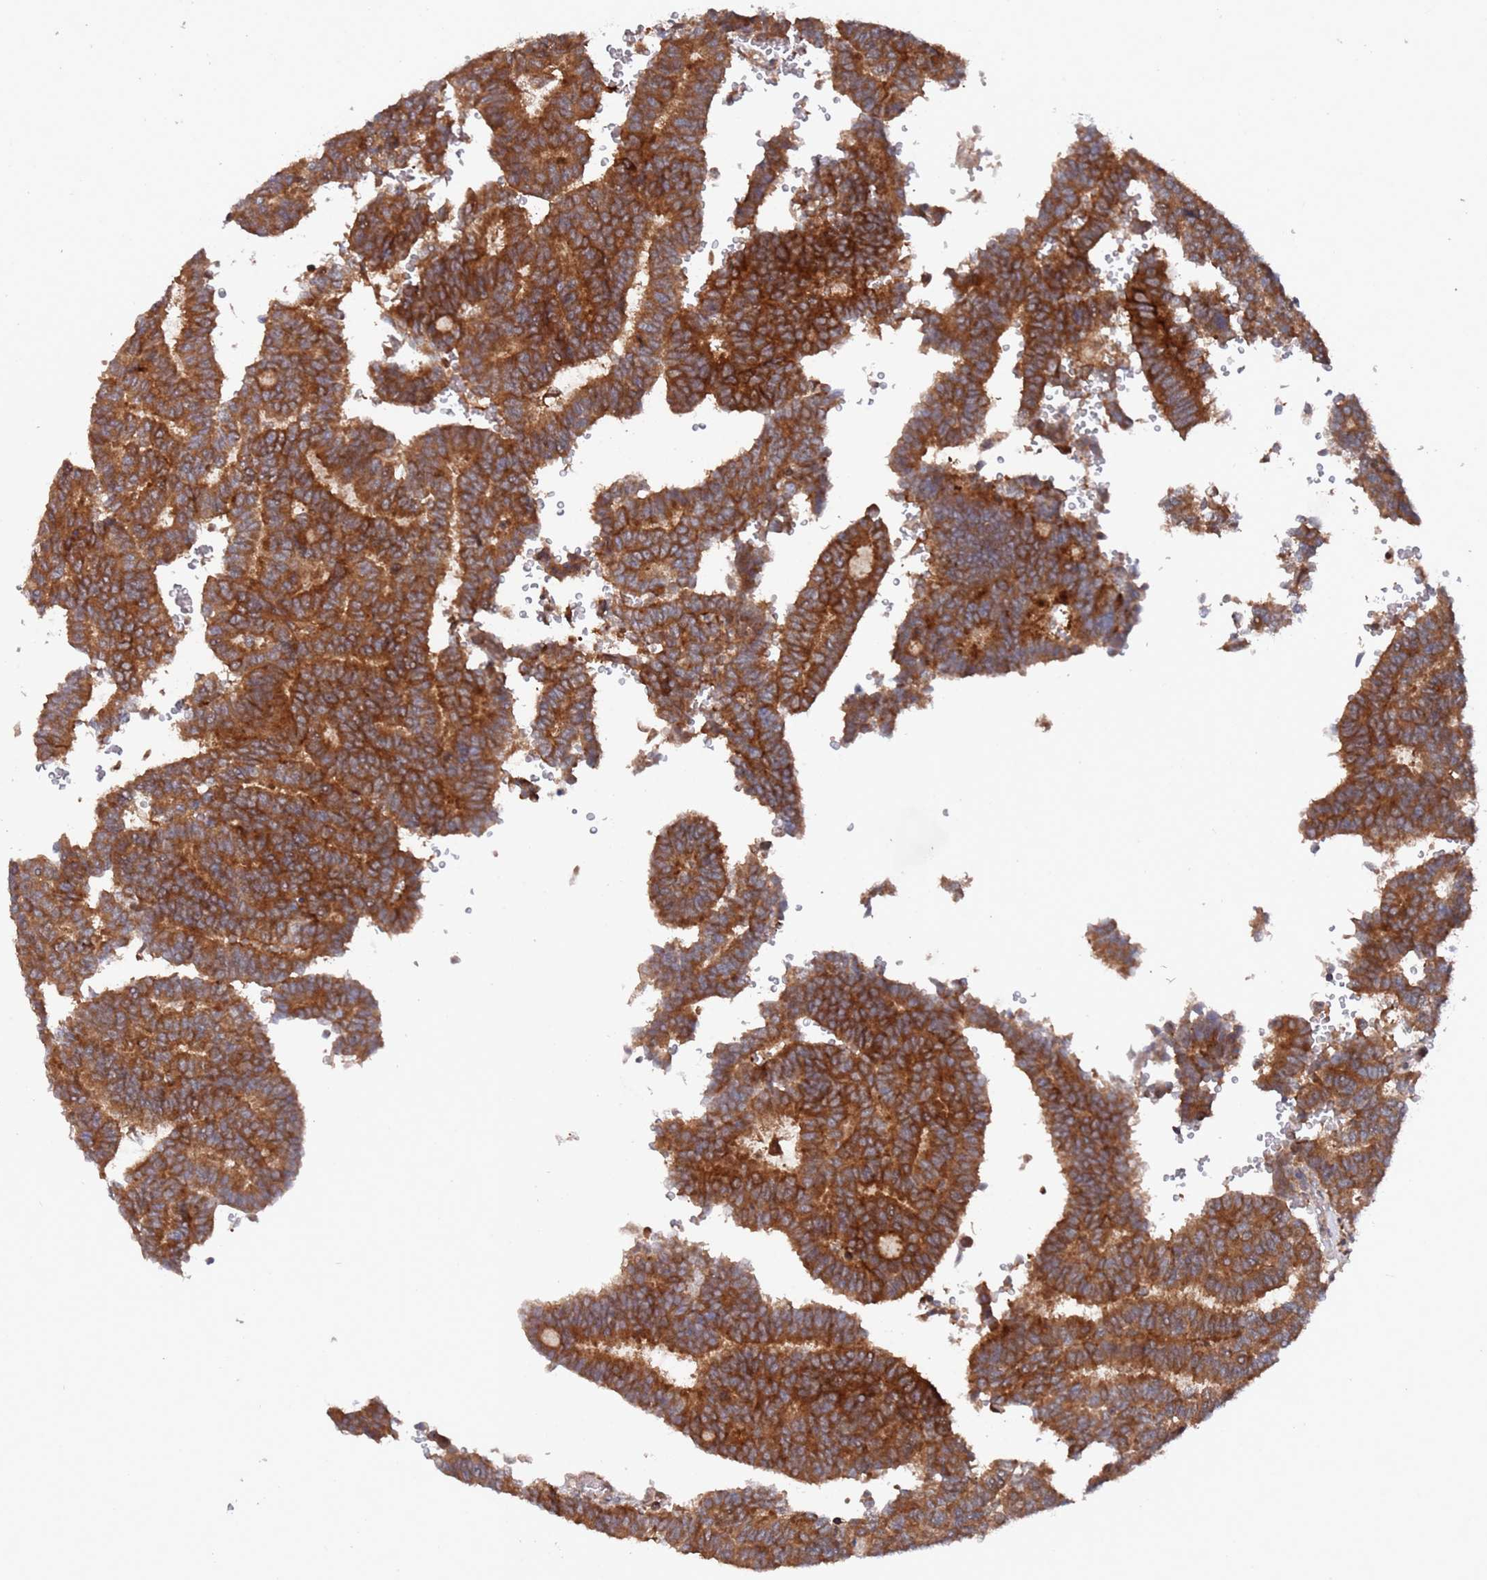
{"staining": {"intensity": "strong", "quantity": ">75%", "location": "cytoplasmic/membranous"}, "tissue": "thyroid cancer", "cell_type": "Tumor cells", "image_type": "cancer", "snomed": [{"axis": "morphology", "description": "Papillary adenocarcinoma, NOS"}, {"axis": "topography", "description": "Thyroid gland"}], "caption": "Strong cytoplasmic/membranous expression is identified in about >75% of tumor cells in thyroid cancer. (DAB (3,3'-diaminobenzidine) IHC with brightfield microscopy, high magnification).", "gene": "DDX60", "patient": {"sex": "female", "age": 35}}